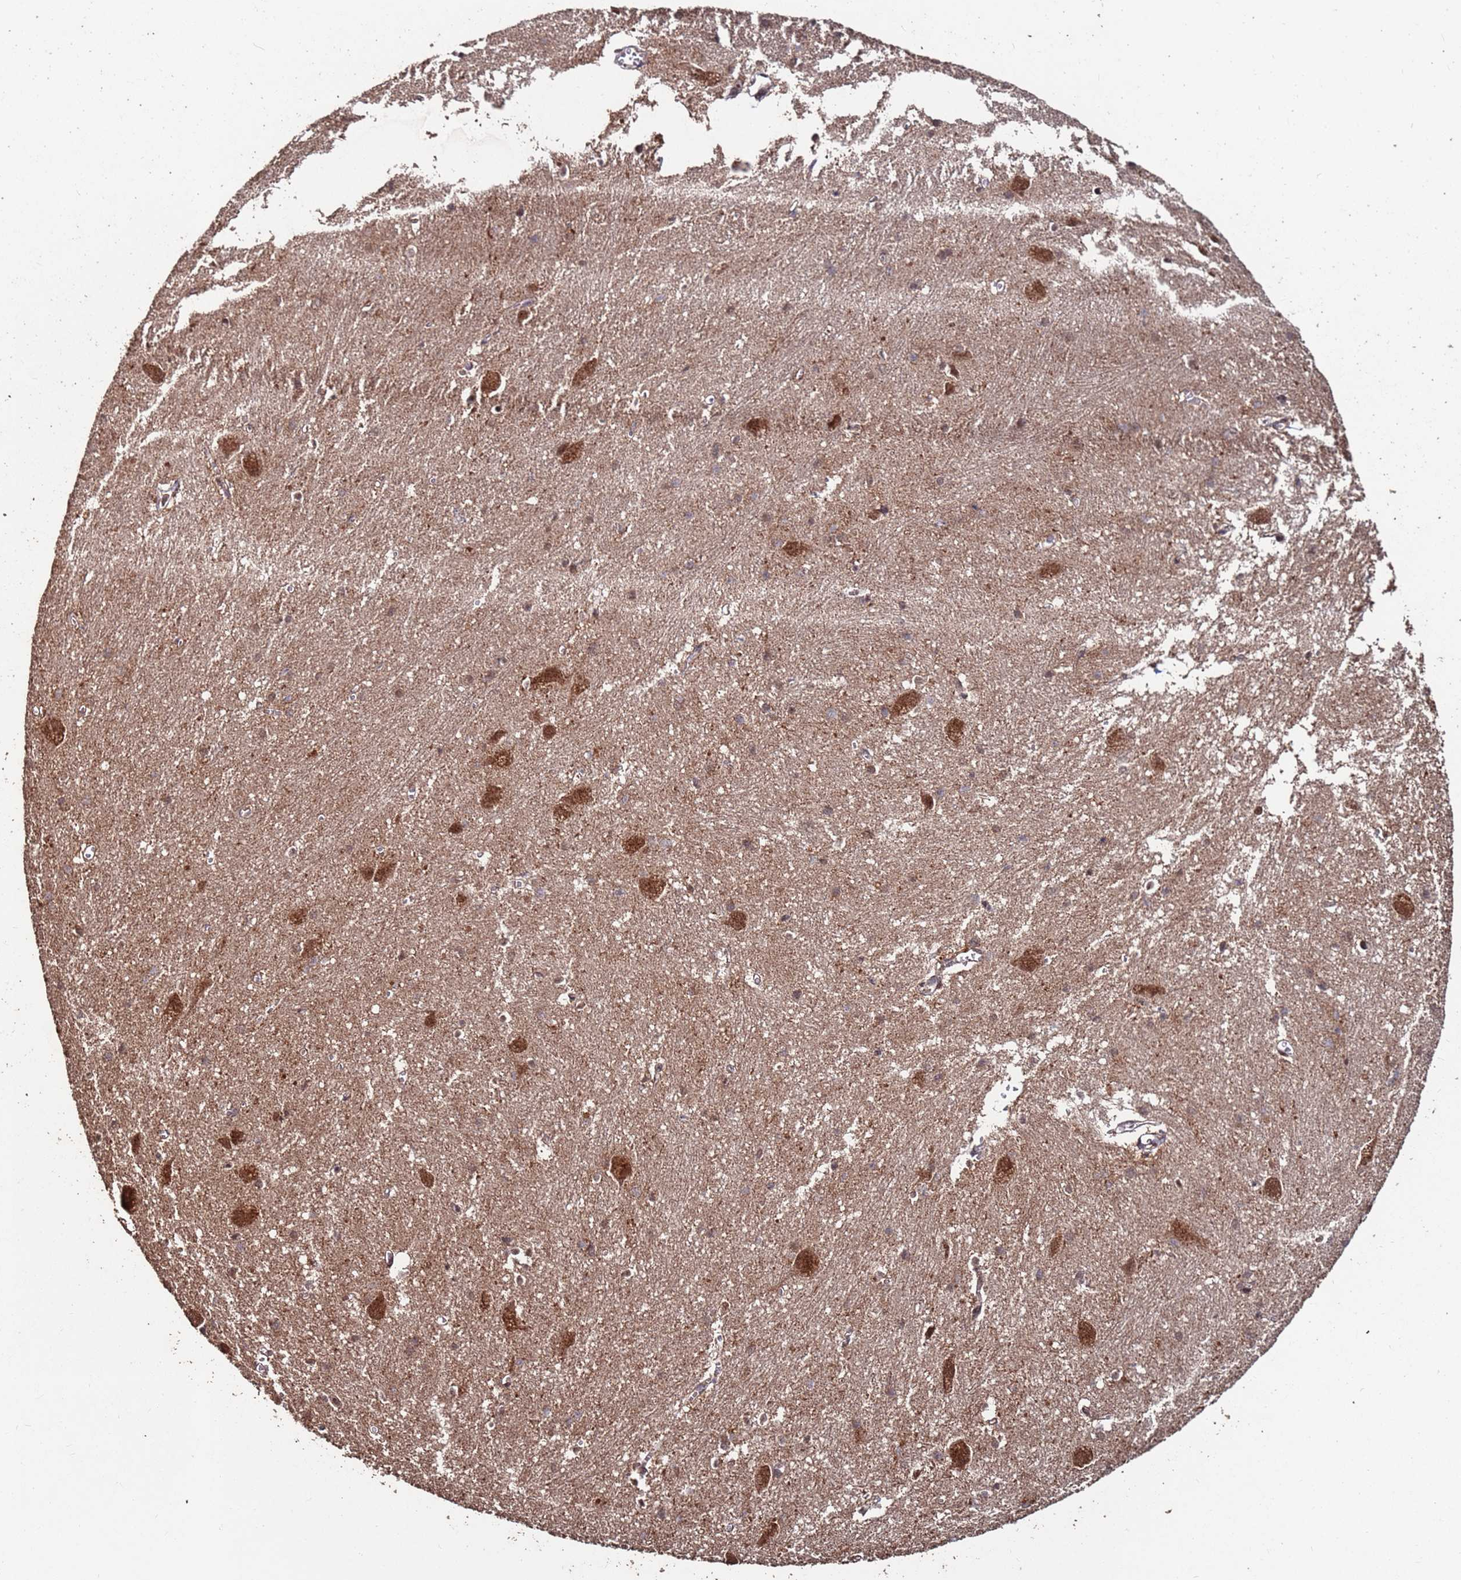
{"staining": {"intensity": "moderate", "quantity": "25%-75%", "location": "cytoplasmic/membranous,nuclear"}, "tissue": "caudate", "cell_type": "Glial cells", "image_type": "normal", "snomed": [{"axis": "morphology", "description": "Normal tissue, NOS"}, {"axis": "topography", "description": "Lateral ventricle wall"}], "caption": "Immunohistochemical staining of benign human caudate reveals moderate cytoplasmic/membranous,nuclear protein staining in about 25%-75% of glial cells. The protein of interest is stained brown, and the nuclei are stained in blue (DAB IHC with brightfield microscopy, high magnification).", "gene": "PRR7", "patient": {"sex": "male", "age": 37}}